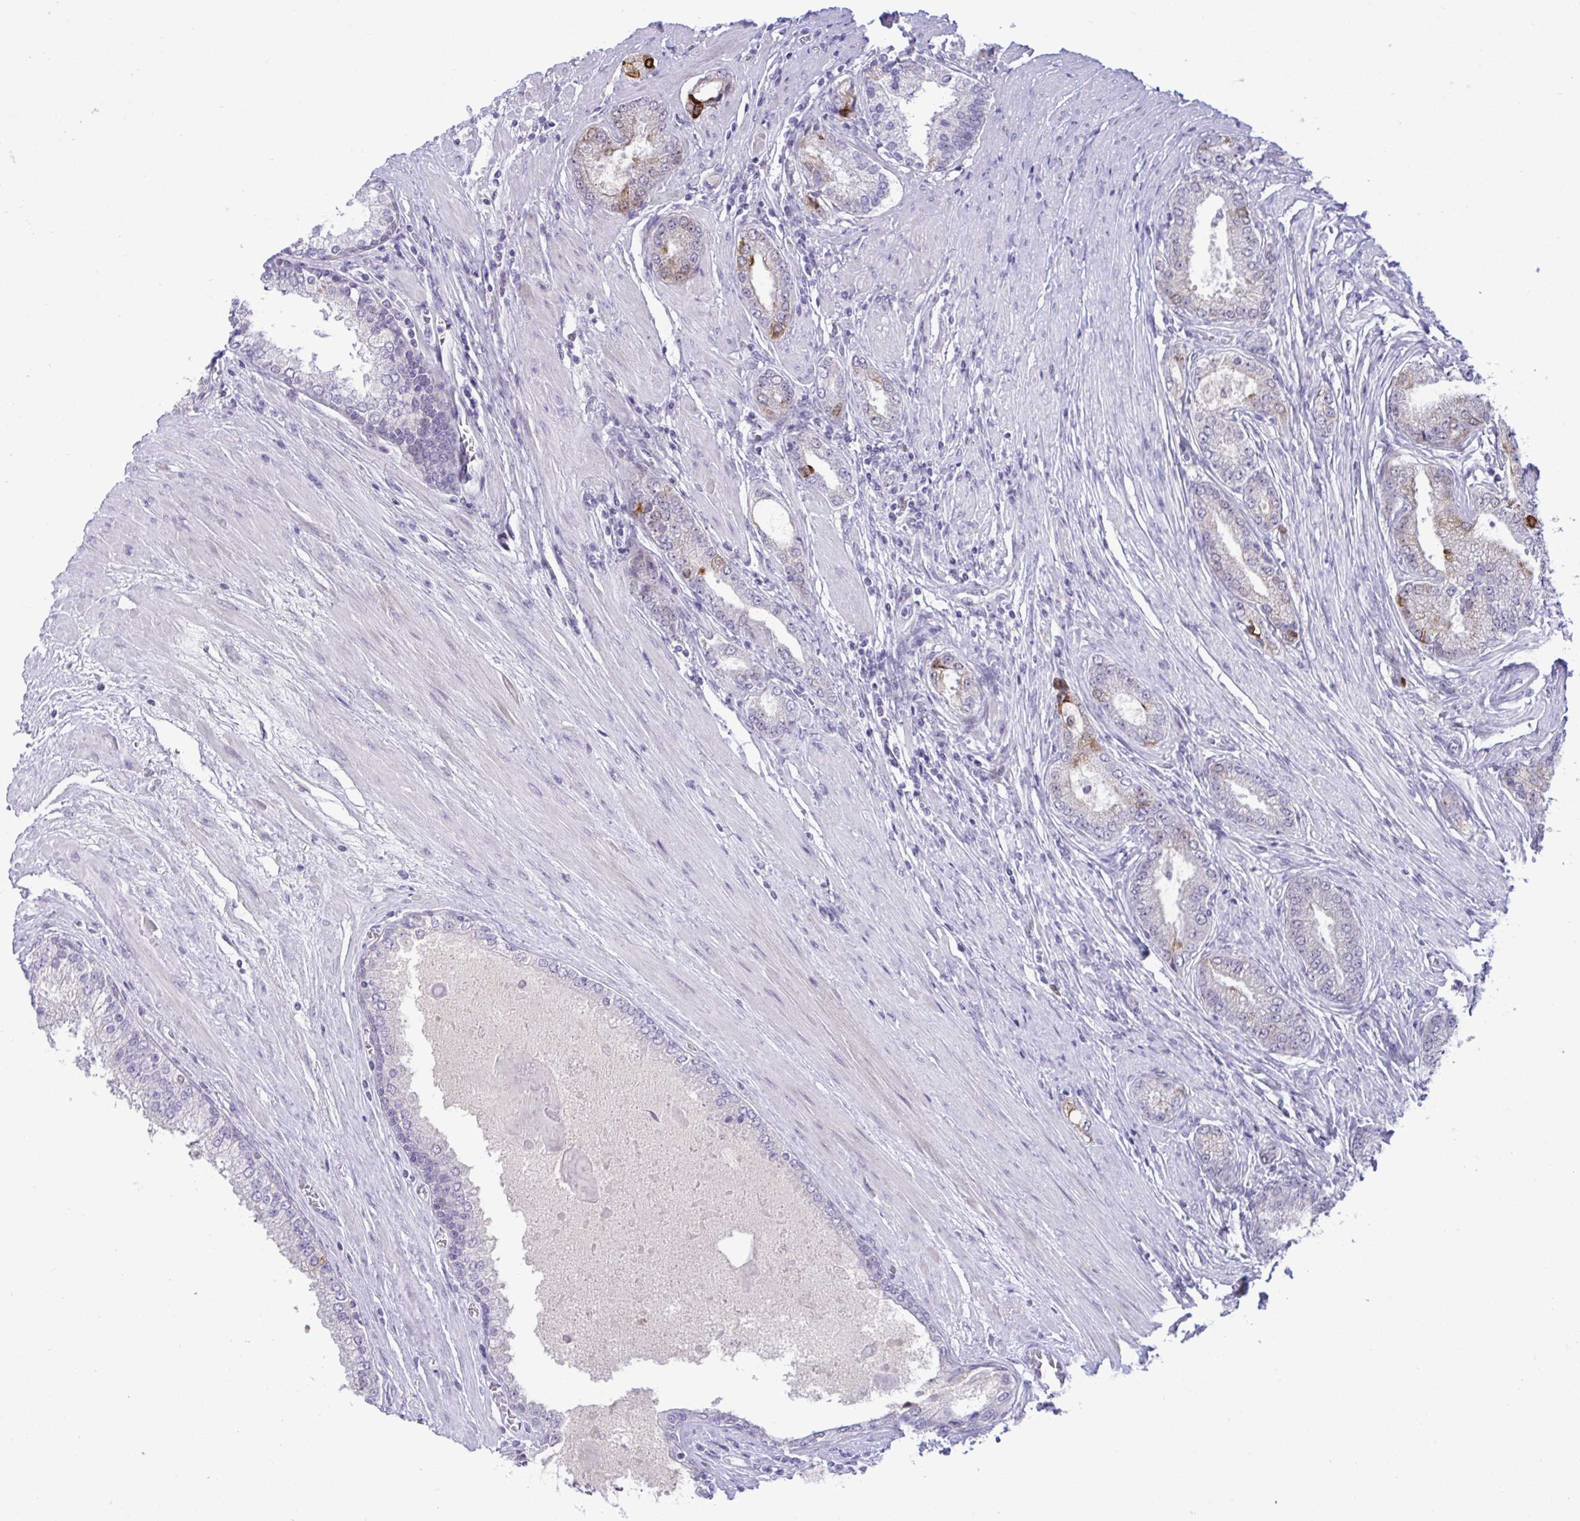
{"staining": {"intensity": "moderate", "quantity": "<25%", "location": "cytoplasmic/membranous"}, "tissue": "prostate cancer", "cell_type": "Tumor cells", "image_type": "cancer", "snomed": [{"axis": "morphology", "description": "Adenocarcinoma, High grade"}, {"axis": "topography", "description": "Prostate"}], "caption": "High-magnification brightfield microscopy of prostate cancer (high-grade adenocarcinoma) stained with DAB (3,3'-diaminobenzidine) (brown) and counterstained with hematoxylin (blue). tumor cells exhibit moderate cytoplasmic/membranous staining is appreciated in about<25% of cells. (IHC, brightfield microscopy, high magnification).", "gene": "EPOP", "patient": {"sex": "male", "age": 67}}